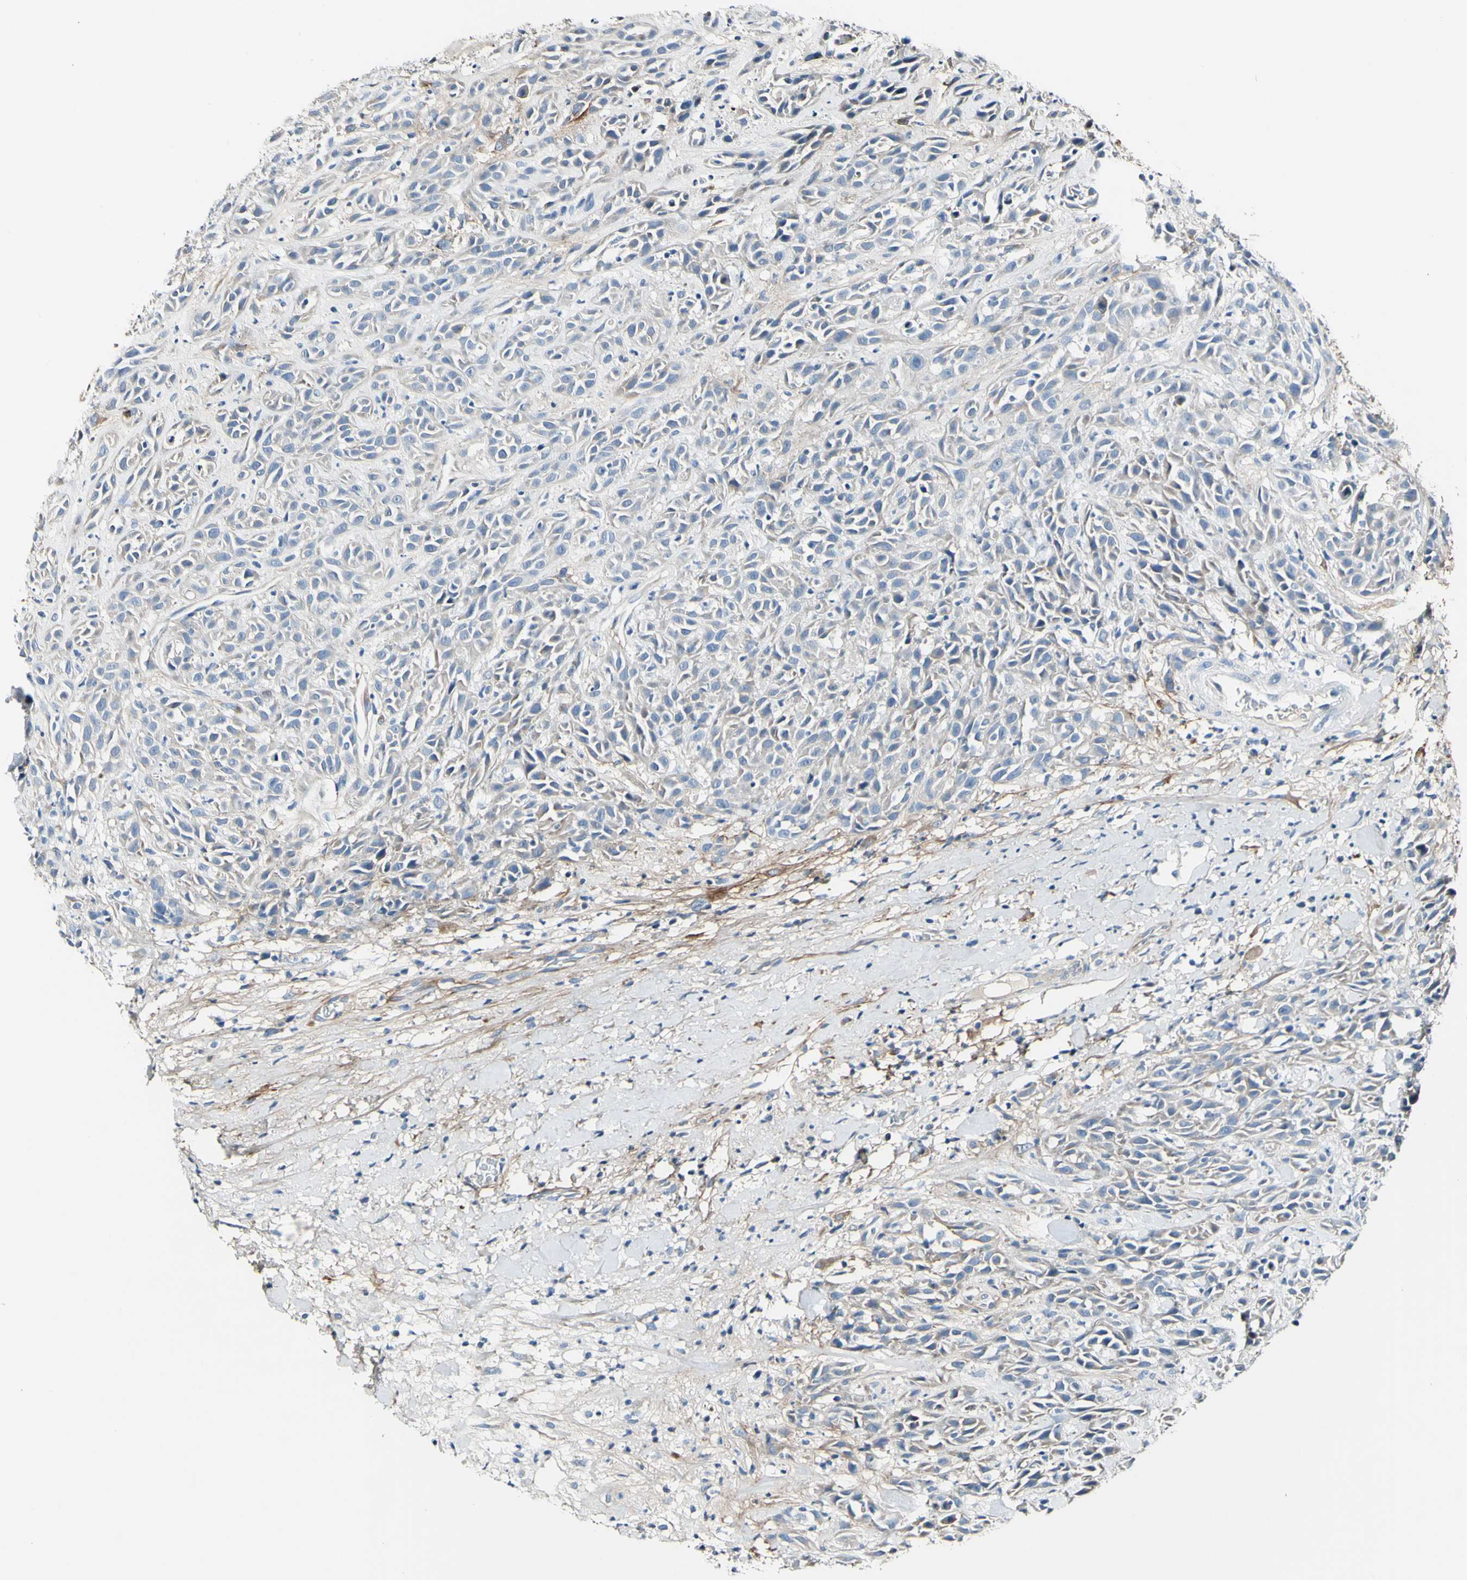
{"staining": {"intensity": "negative", "quantity": "none", "location": "none"}, "tissue": "head and neck cancer", "cell_type": "Tumor cells", "image_type": "cancer", "snomed": [{"axis": "morphology", "description": "Normal tissue, NOS"}, {"axis": "morphology", "description": "Squamous cell carcinoma, NOS"}, {"axis": "topography", "description": "Cartilage tissue"}, {"axis": "topography", "description": "Head-Neck"}], "caption": "Protein analysis of squamous cell carcinoma (head and neck) demonstrates no significant staining in tumor cells.", "gene": "COL6A3", "patient": {"sex": "male", "age": 62}}